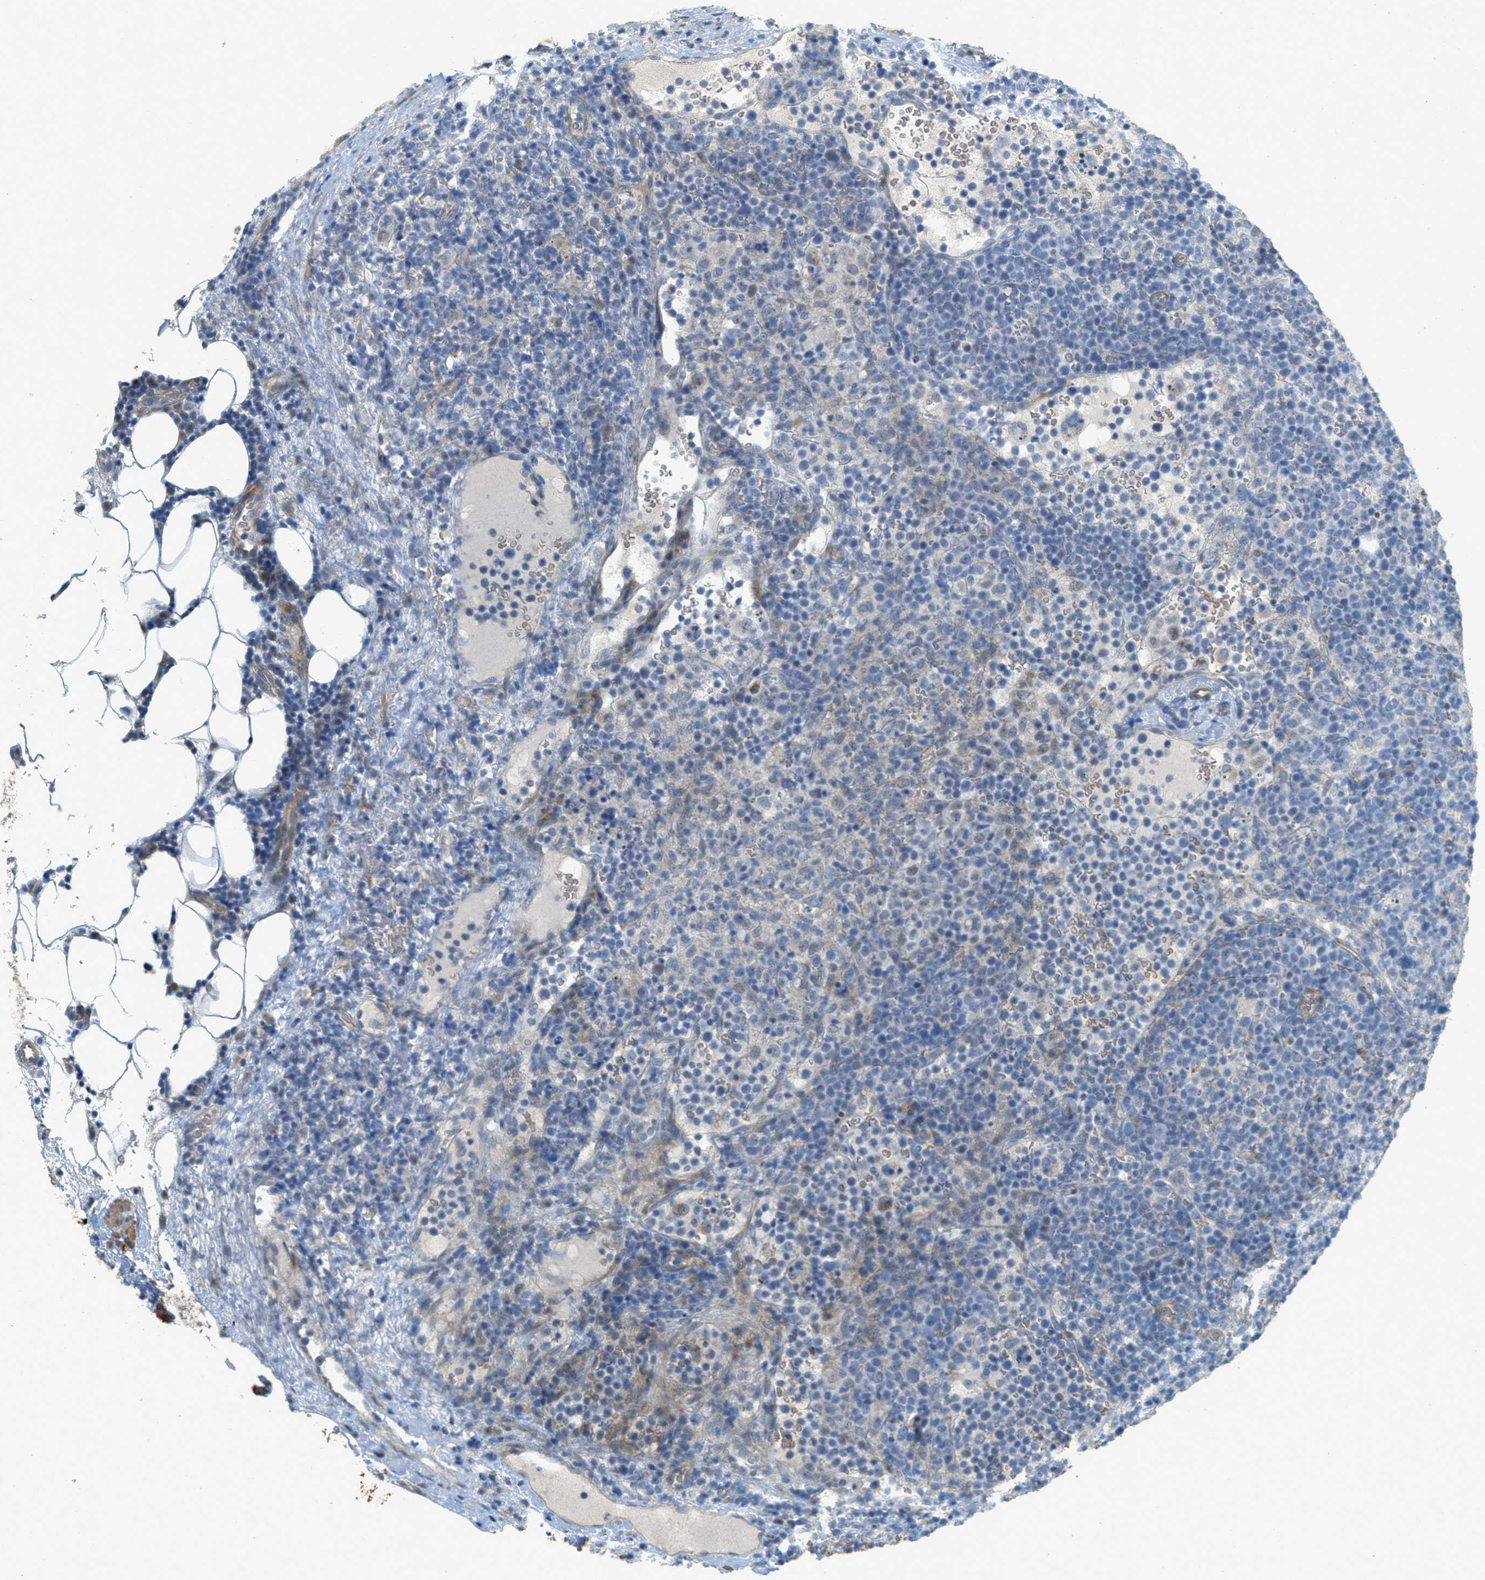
{"staining": {"intensity": "weak", "quantity": "<25%", "location": "cytoplasmic/membranous"}, "tissue": "lymphoma", "cell_type": "Tumor cells", "image_type": "cancer", "snomed": [{"axis": "morphology", "description": "Malignant lymphoma, non-Hodgkin's type, High grade"}, {"axis": "topography", "description": "Lymph node"}], "caption": "A histopathology image of malignant lymphoma, non-Hodgkin's type (high-grade) stained for a protein exhibits no brown staining in tumor cells.", "gene": "MRS2", "patient": {"sex": "male", "age": 61}}